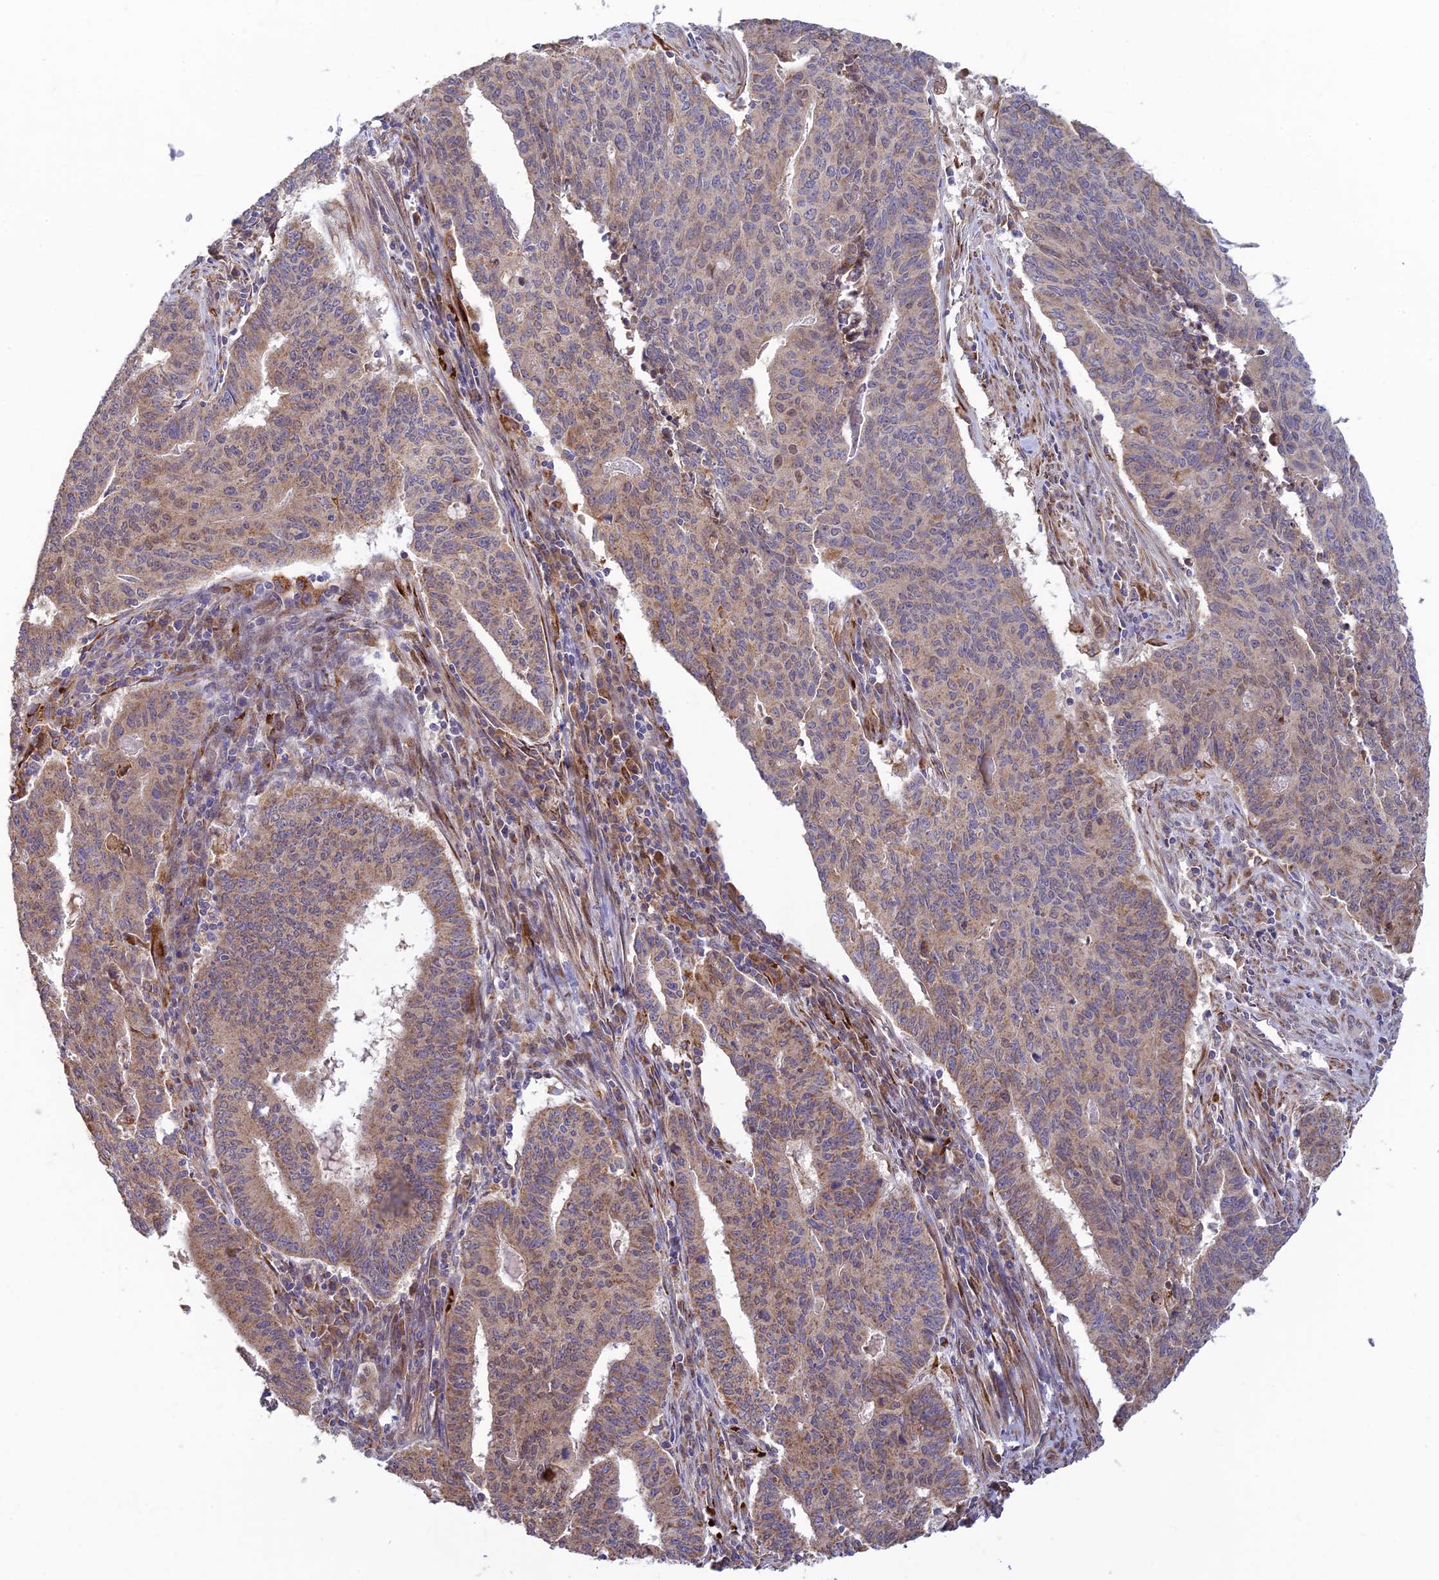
{"staining": {"intensity": "weak", "quantity": ">75%", "location": "cytoplasmic/membranous,nuclear"}, "tissue": "endometrial cancer", "cell_type": "Tumor cells", "image_type": "cancer", "snomed": [{"axis": "morphology", "description": "Adenocarcinoma, NOS"}, {"axis": "topography", "description": "Endometrium"}], "caption": "Protein staining demonstrates weak cytoplasmic/membranous and nuclear staining in approximately >75% of tumor cells in adenocarcinoma (endometrial). The protein is stained brown, and the nuclei are stained in blue (DAB (3,3'-diaminobenzidine) IHC with brightfield microscopy, high magnification).", "gene": "UFSP2", "patient": {"sex": "female", "age": 59}}